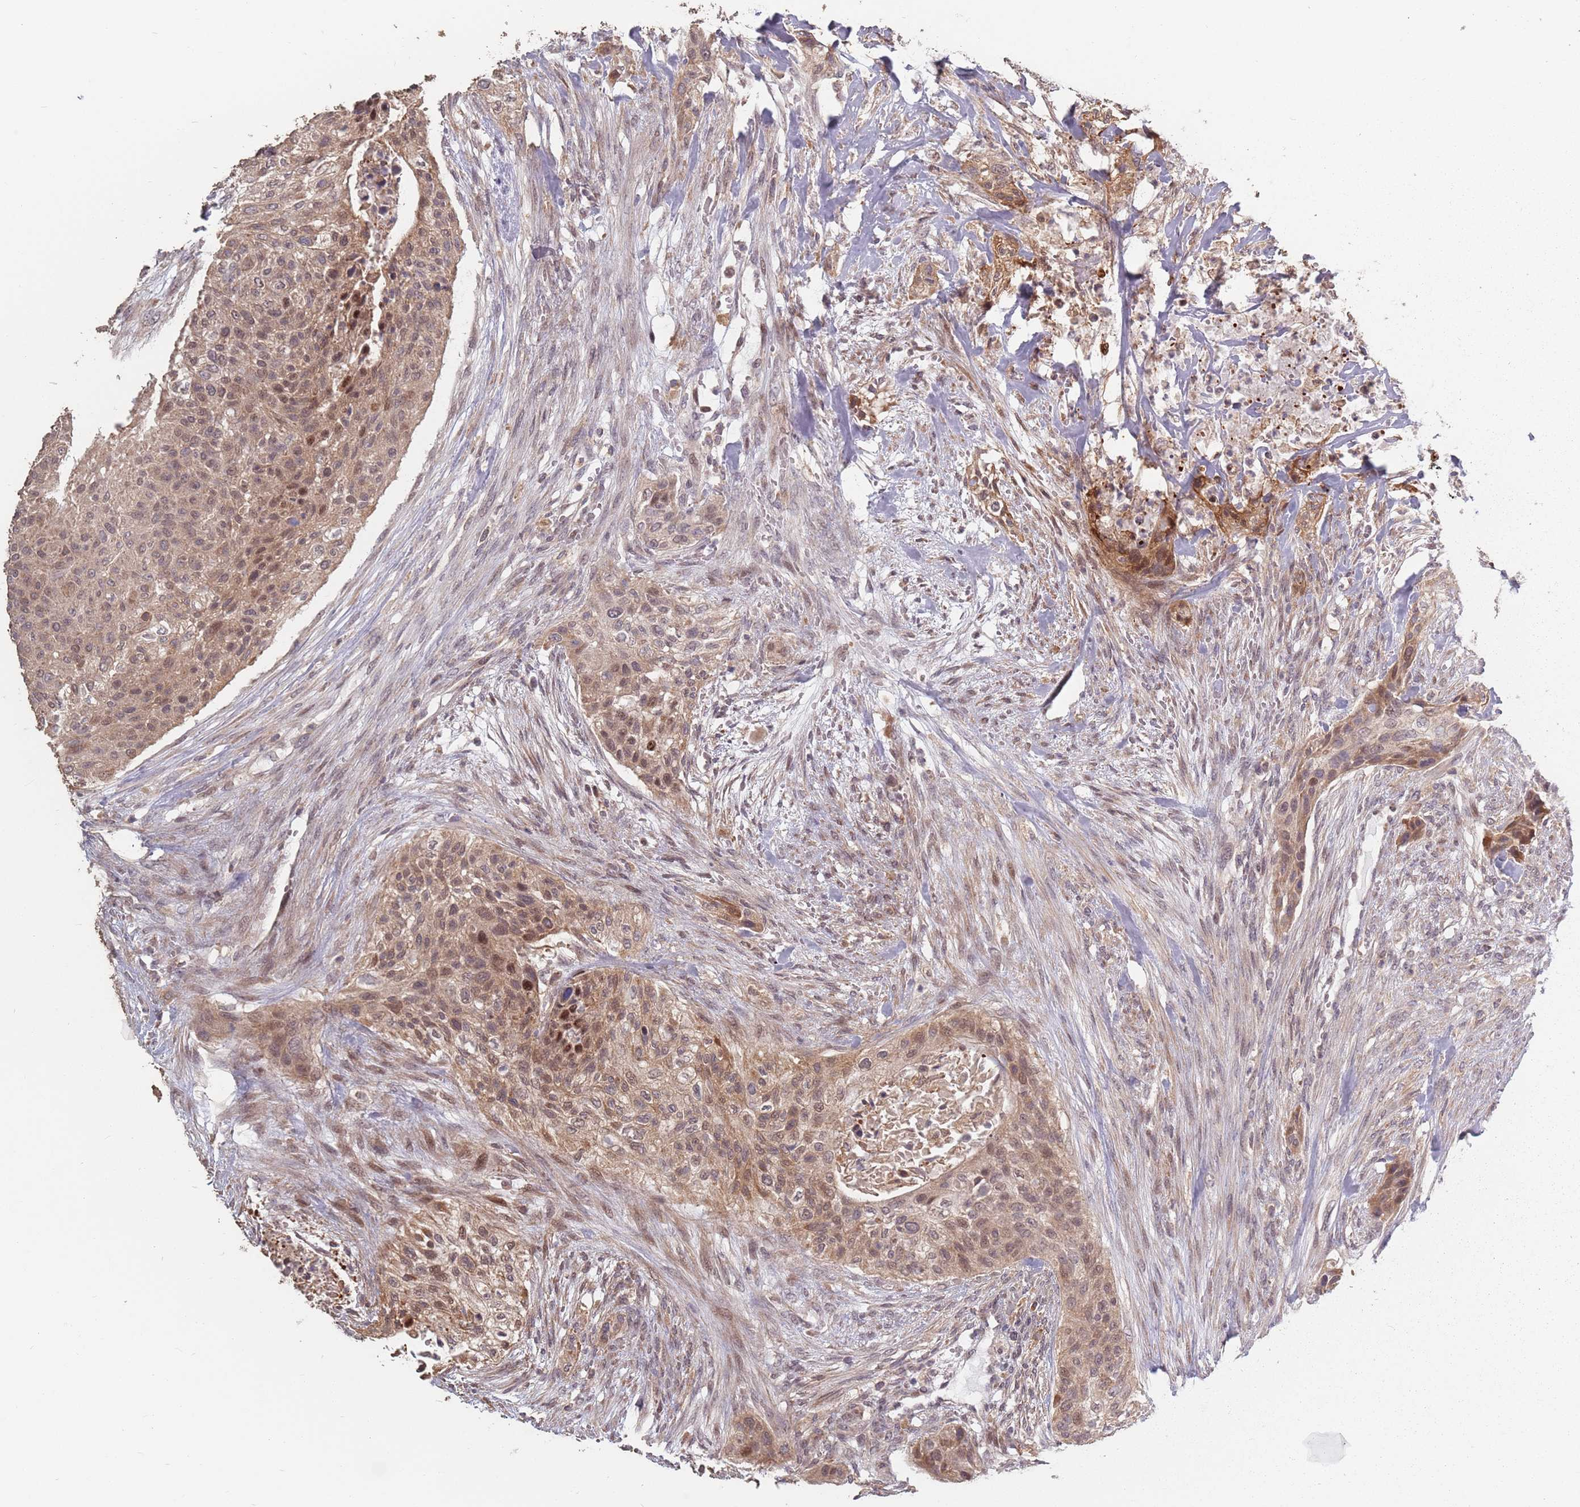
{"staining": {"intensity": "moderate", "quantity": "25%-75%", "location": "cytoplasmic/membranous,nuclear"}, "tissue": "urothelial cancer", "cell_type": "Tumor cells", "image_type": "cancer", "snomed": [{"axis": "morphology", "description": "Urothelial carcinoma, High grade"}, {"axis": "topography", "description": "Urinary bladder"}], "caption": "Urothelial cancer stained with a protein marker displays moderate staining in tumor cells.", "gene": "VPS52", "patient": {"sex": "male", "age": 35}}